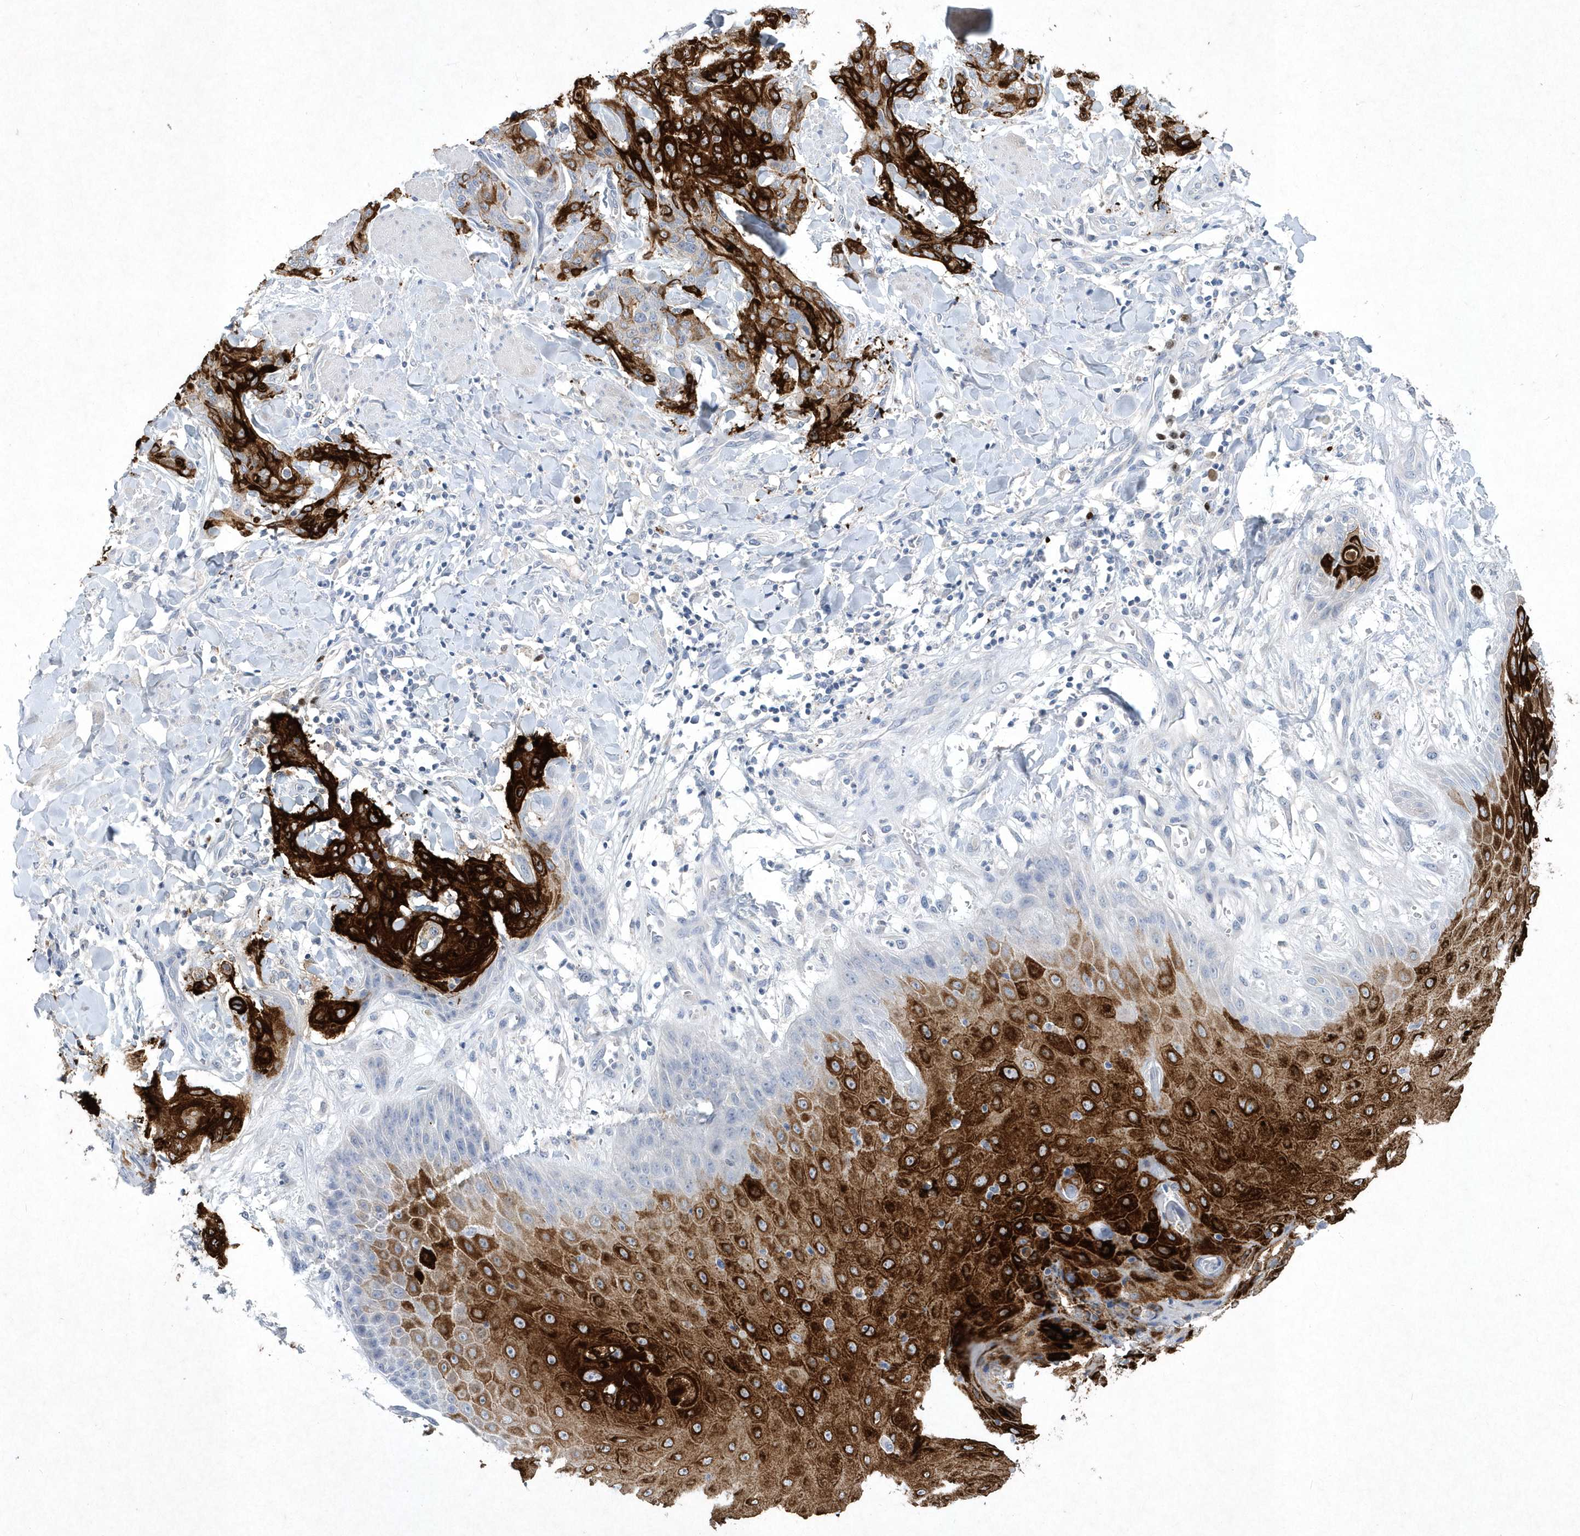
{"staining": {"intensity": "strong", "quantity": ">75%", "location": "cytoplasmic/membranous"}, "tissue": "skin cancer", "cell_type": "Tumor cells", "image_type": "cancer", "snomed": [{"axis": "morphology", "description": "Squamous cell carcinoma, NOS"}, {"axis": "topography", "description": "Skin"}, {"axis": "topography", "description": "Vulva"}], "caption": "A brown stain highlights strong cytoplasmic/membranous expression of a protein in skin squamous cell carcinoma tumor cells.", "gene": "BHLHA15", "patient": {"sex": "female", "age": 85}}